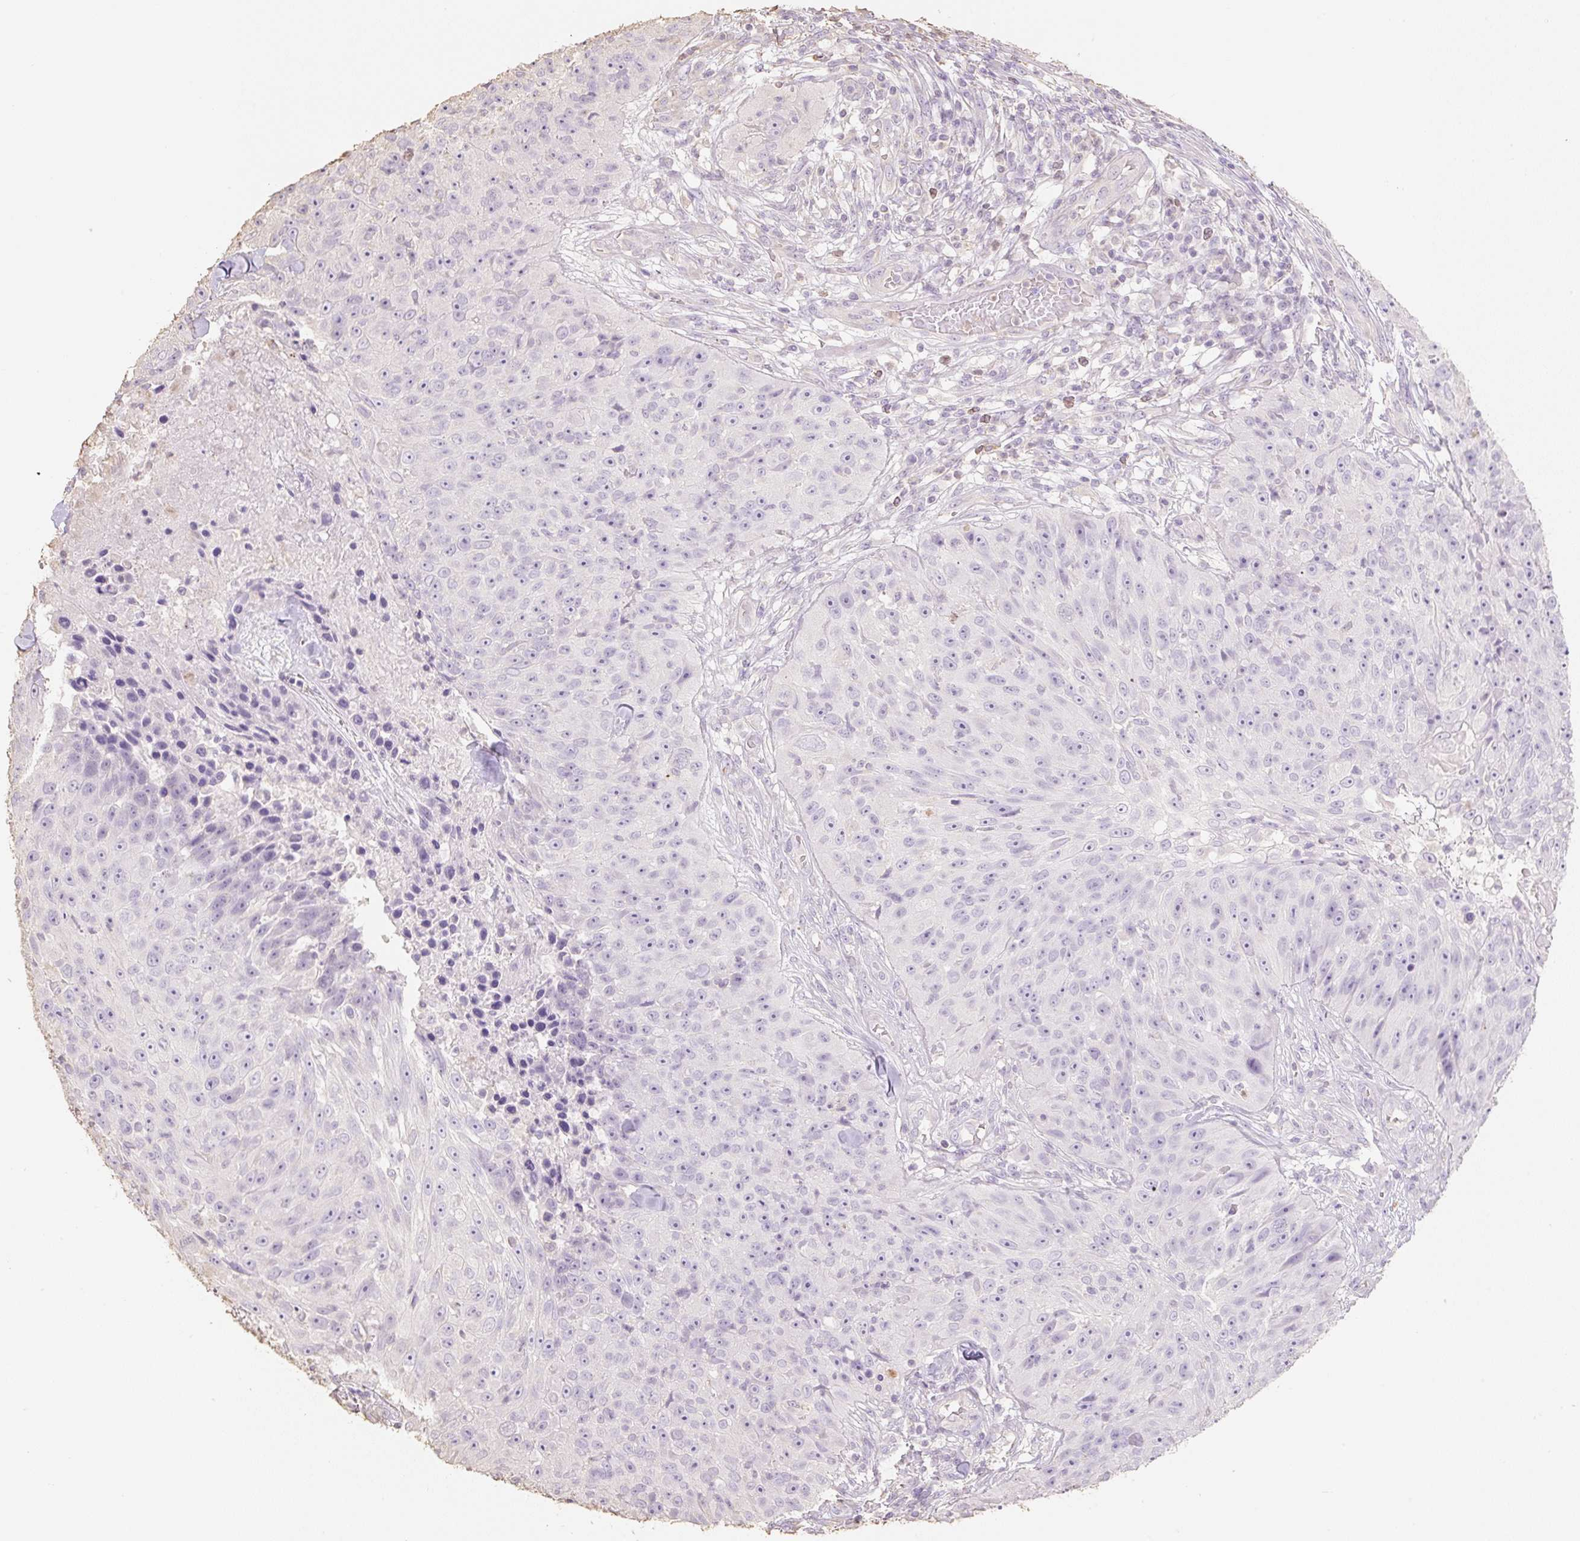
{"staining": {"intensity": "negative", "quantity": "none", "location": "none"}, "tissue": "skin cancer", "cell_type": "Tumor cells", "image_type": "cancer", "snomed": [{"axis": "morphology", "description": "Squamous cell carcinoma, NOS"}, {"axis": "topography", "description": "Skin"}], "caption": "This image is of skin cancer stained with immunohistochemistry (IHC) to label a protein in brown with the nuclei are counter-stained blue. There is no expression in tumor cells.", "gene": "MBOAT7", "patient": {"sex": "female", "age": 87}}